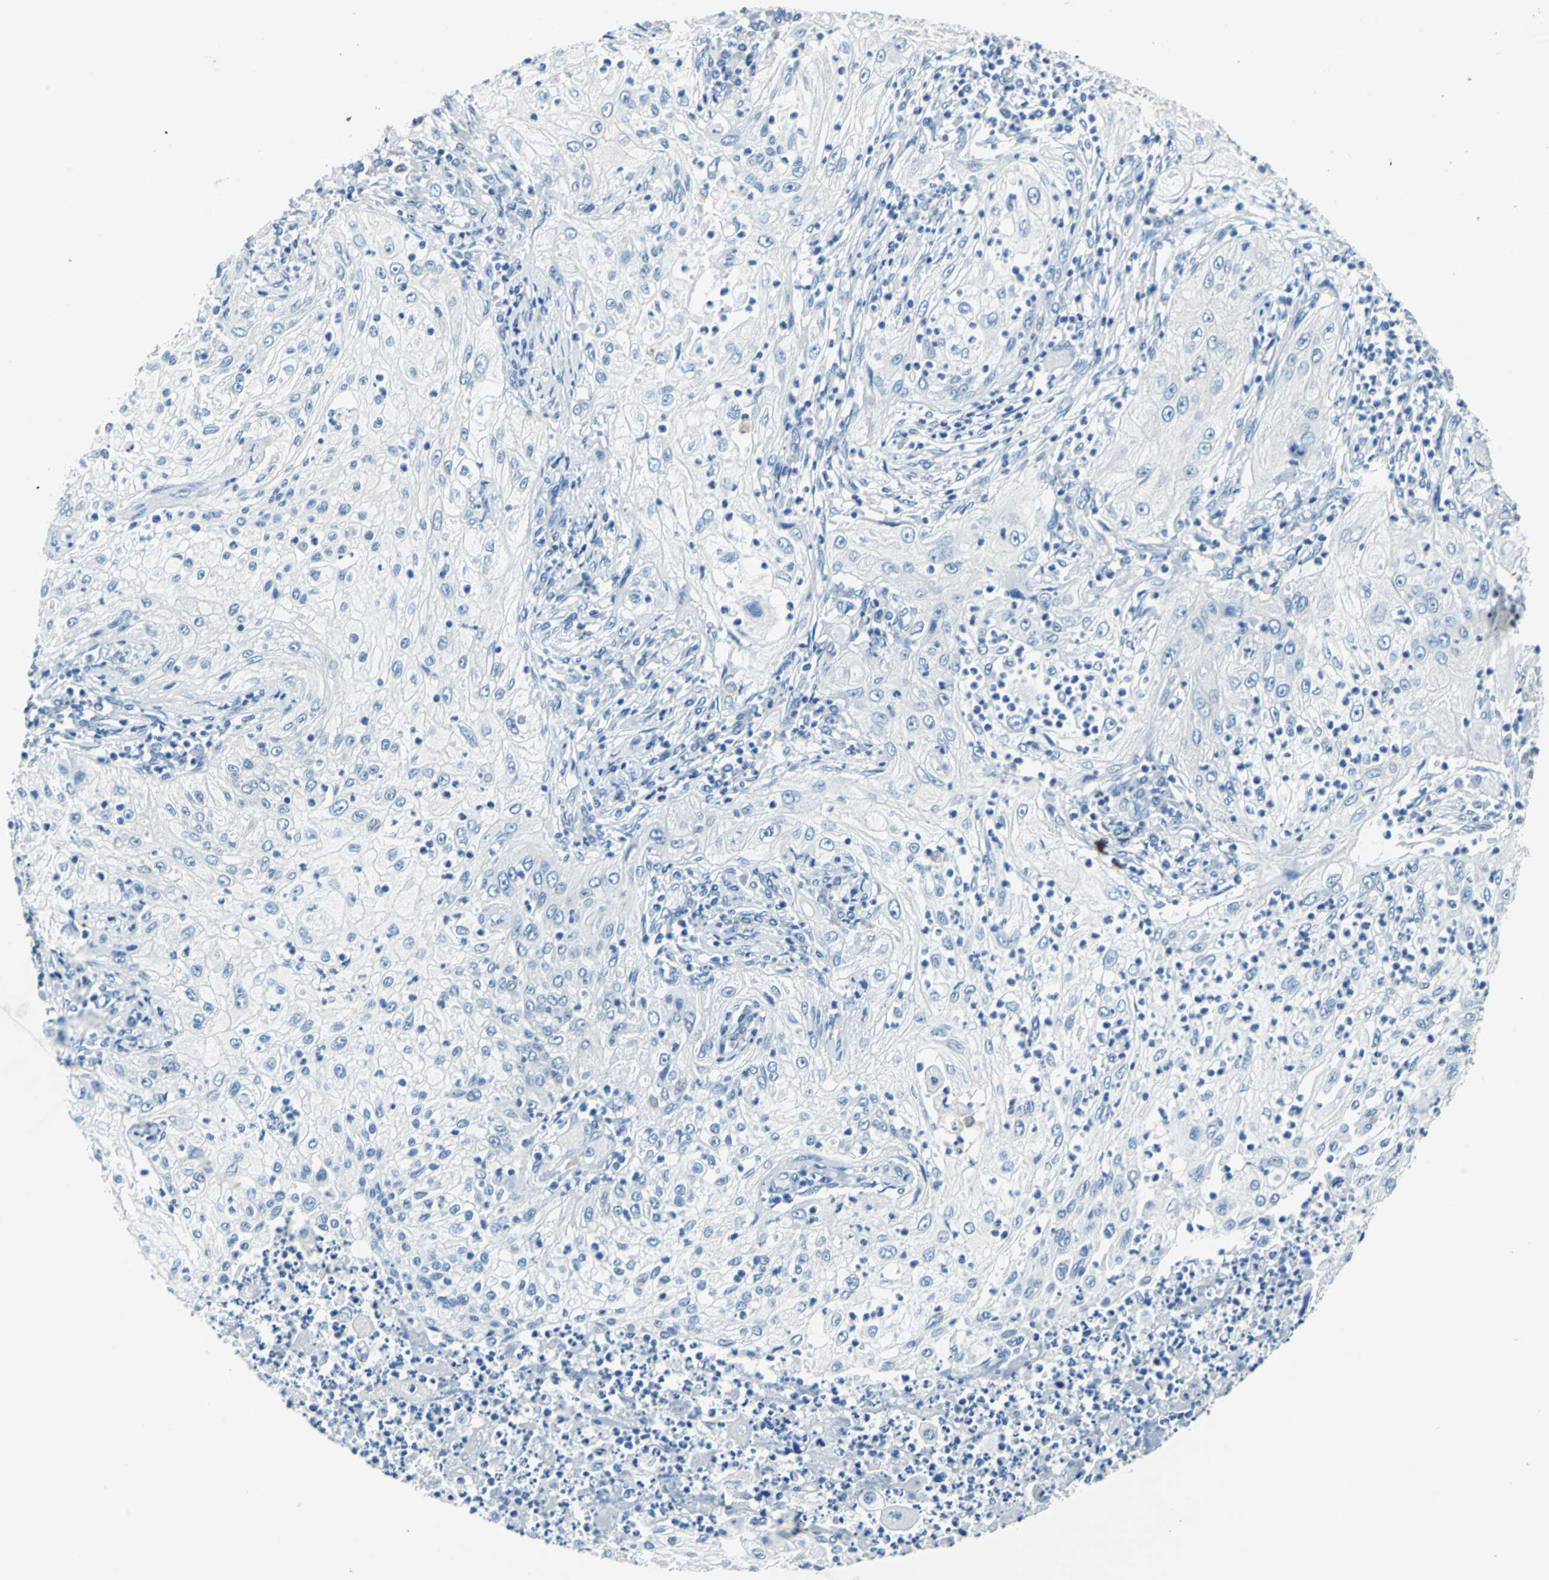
{"staining": {"intensity": "negative", "quantity": "none", "location": "none"}, "tissue": "lung cancer", "cell_type": "Tumor cells", "image_type": "cancer", "snomed": [{"axis": "morphology", "description": "Inflammation, NOS"}, {"axis": "morphology", "description": "Squamous cell carcinoma, NOS"}, {"axis": "topography", "description": "Lymph node"}, {"axis": "topography", "description": "Soft tissue"}, {"axis": "topography", "description": "Lung"}], "caption": "Tumor cells are negative for brown protein staining in lung cancer (squamous cell carcinoma).", "gene": "TEX264", "patient": {"sex": "male", "age": 66}}